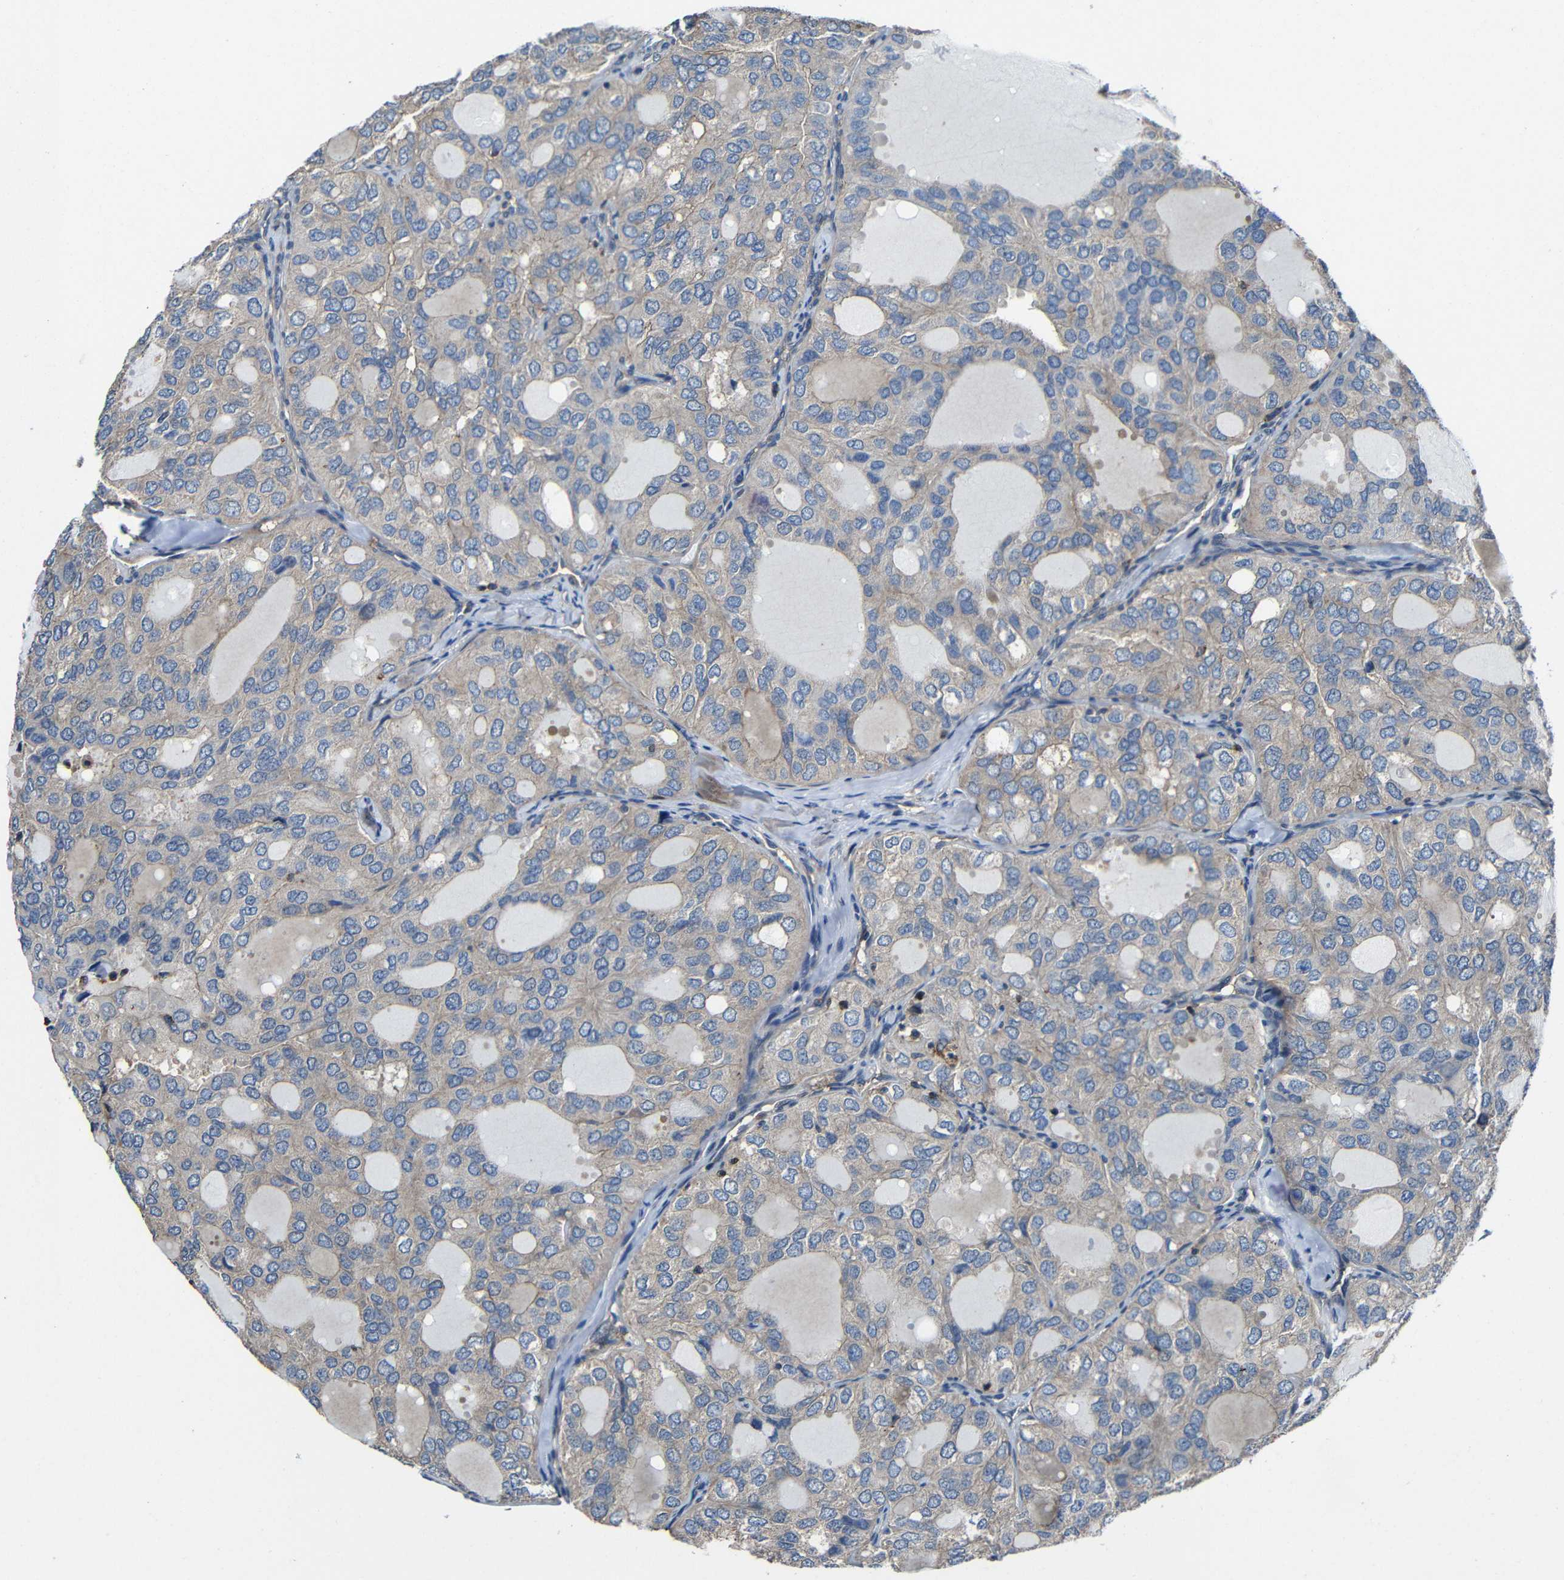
{"staining": {"intensity": "weak", "quantity": ">75%", "location": "cytoplasmic/membranous"}, "tissue": "thyroid cancer", "cell_type": "Tumor cells", "image_type": "cancer", "snomed": [{"axis": "morphology", "description": "Follicular adenoma carcinoma, NOS"}, {"axis": "topography", "description": "Thyroid gland"}], "caption": "Protein staining exhibits weak cytoplasmic/membranous expression in approximately >75% of tumor cells in thyroid follicular adenoma carcinoma.", "gene": "GDI1", "patient": {"sex": "male", "age": 75}}